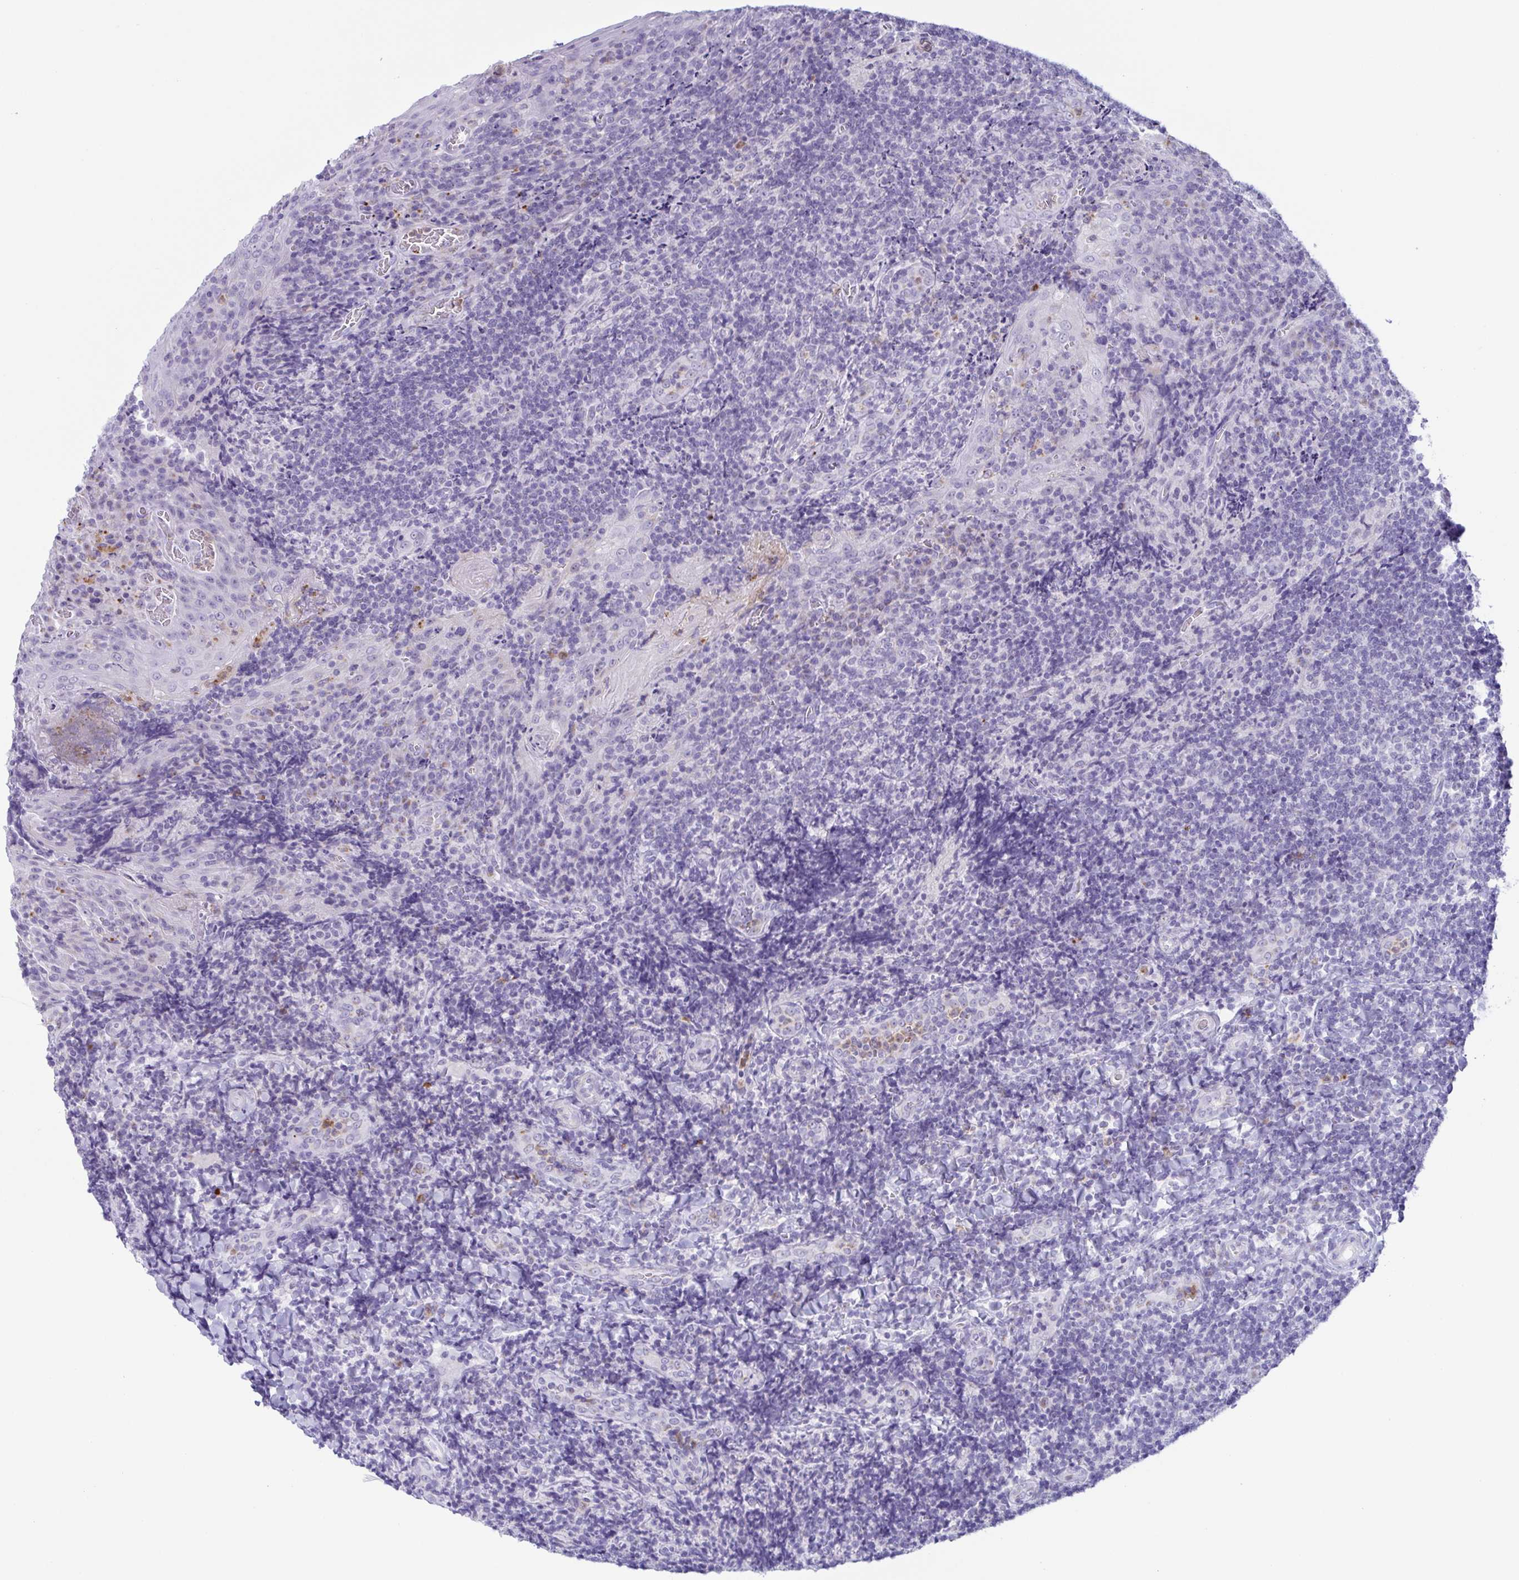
{"staining": {"intensity": "negative", "quantity": "none", "location": "none"}, "tissue": "tonsil", "cell_type": "Germinal center cells", "image_type": "normal", "snomed": [{"axis": "morphology", "description": "Normal tissue, NOS"}, {"axis": "topography", "description": "Tonsil"}], "caption": "There is no significant positivity in germinal center cells of tonsil. (Brightfield microscopy of DAB (3,3'-diaminobenzidine) immunohistochemistry at high magnification).", "gene": "AZU1", "patient": {"sex": "male", "age": 17}}